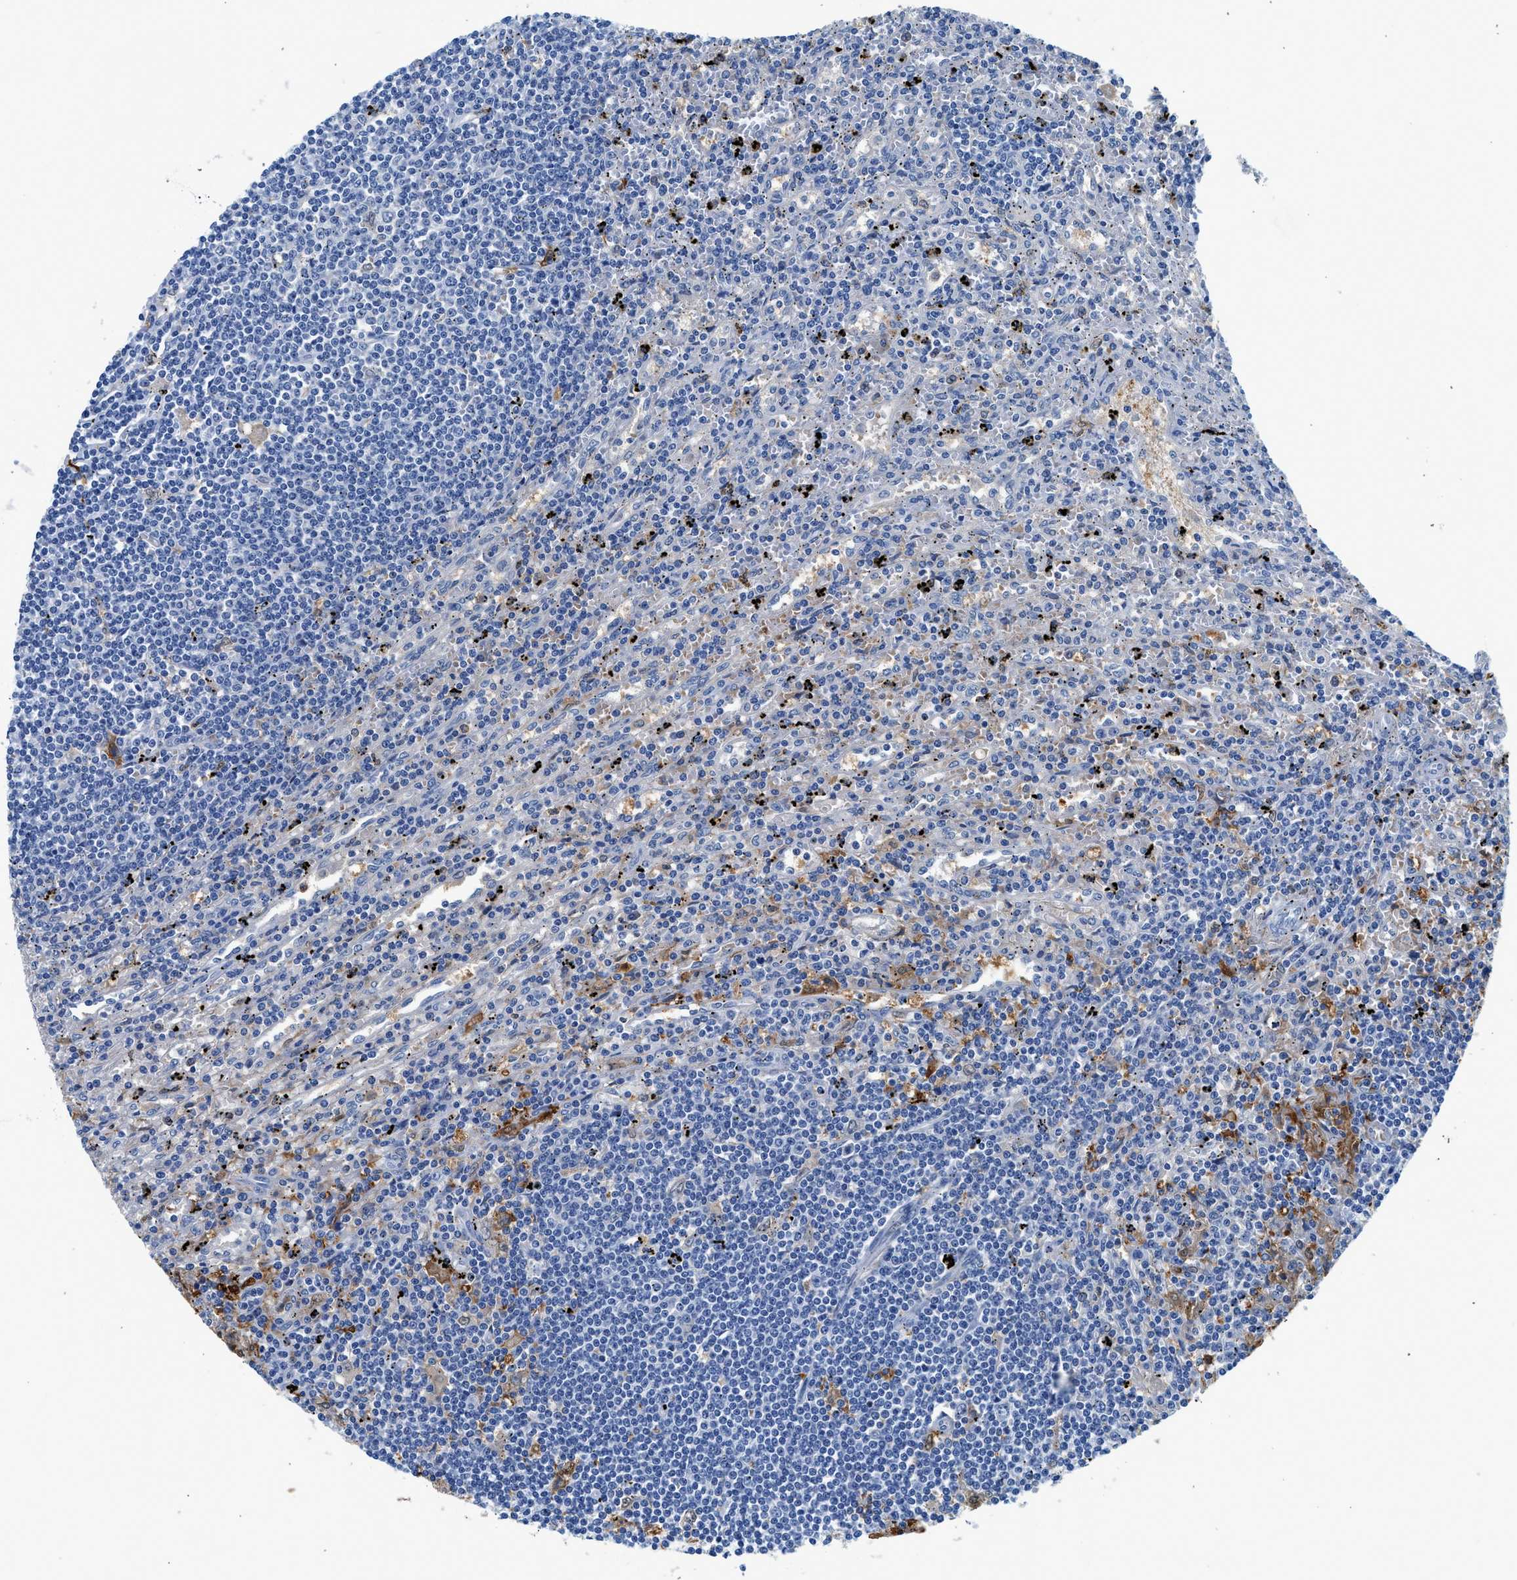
{"staining": {"intensity": "negative", "quantity": "none", "location": "none"}, "tissue": "lymphoma", "cell_type": "Tumor cells", "image_type": "cancer", "snomed": [{"axis": "morphology", "description": "Malignant lymphoma, non-Hodgkin's type, Low grade"}, {"axis": "topography", "description": "Spleen"}], "caption": "Immunohistochemistry of human lymphoma displays no expression in tumor cells.", "gene": "FADS6", "patient": {"sex": "male", "age": 76}}